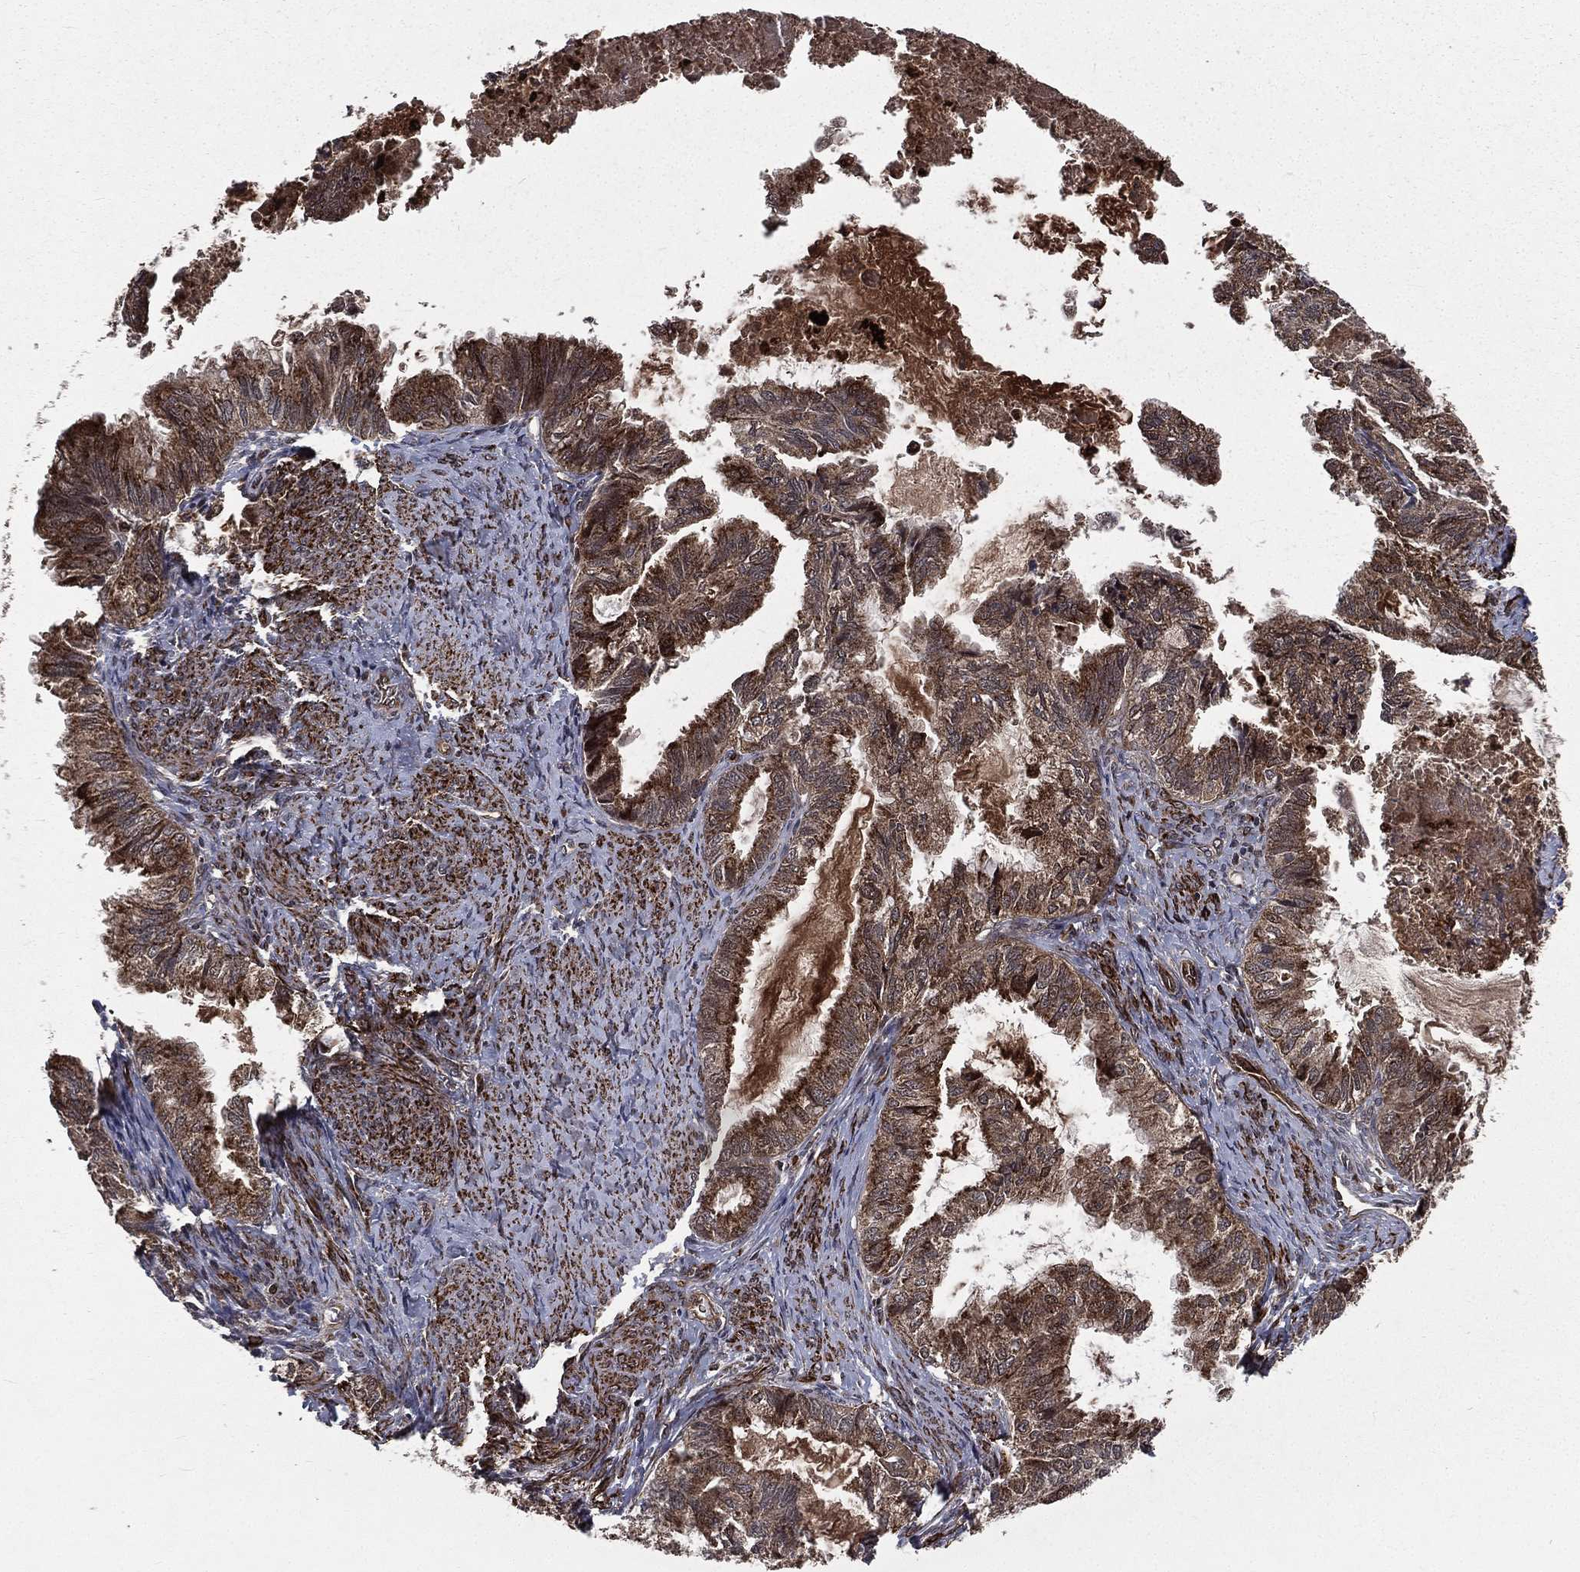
{"staining": {"intensity": "moderate", "quantity": ">75%", "location": "cytoplasmic/membranous"}, "tissue": "endometrial cancer", "cell_type": "Tumor cells", "image_type": "cancer", "snomed": [{"axis": "morphology", "description": "Adenocarcinoma, NOS"}, {"axis": "topography", "description": "Endometrium"}], "caption": "DAB immunohistochemical staining of endometrial adenocarcinoma reveals moderate cytoplasmic/membranous protein staining in about >75% of tumor cells.", "gene": "LENG8", "patient": {"sex": "female", "age": 86}}